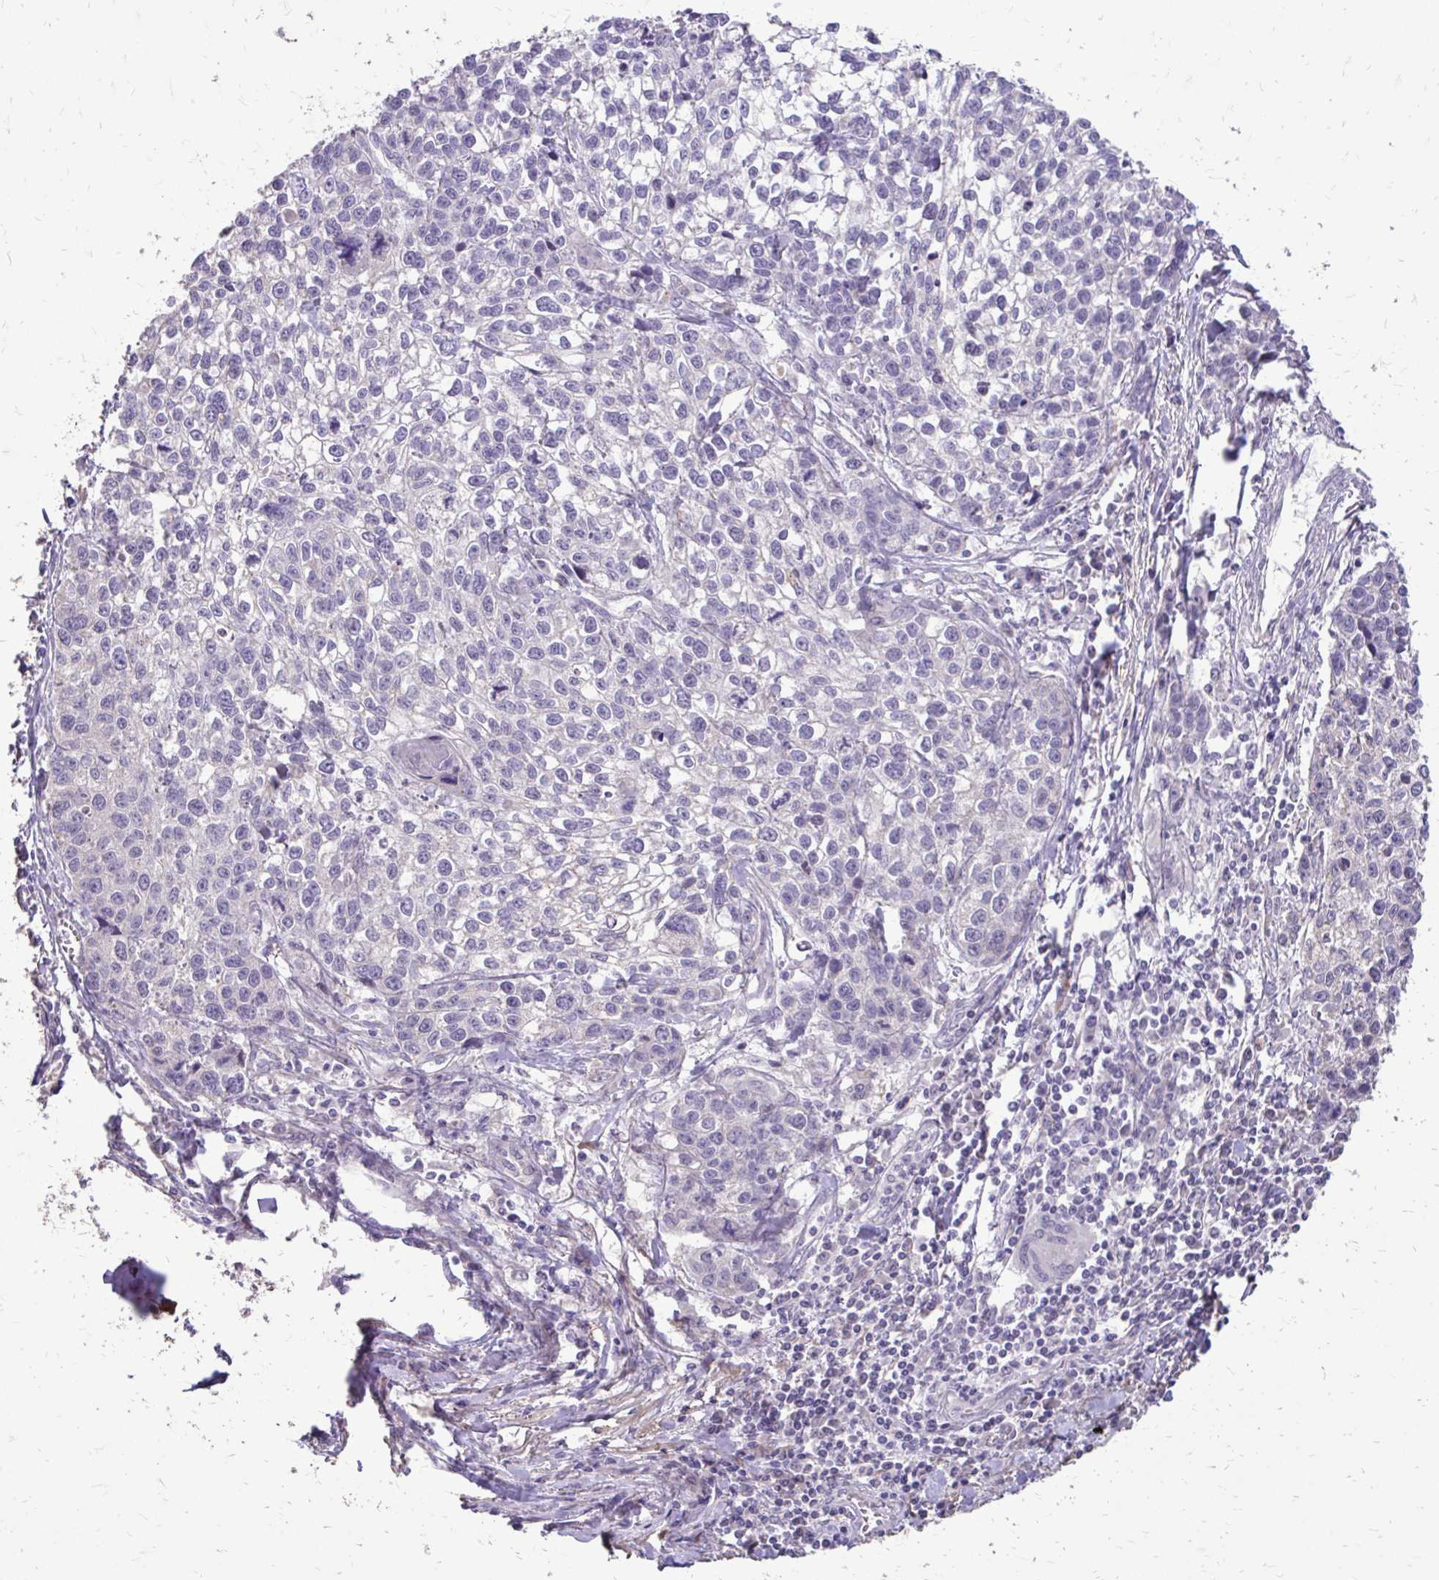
{"staining": {"intensity": "negative", "quantity": "none", "location": "none"}, "tissue": "lung cancer", "cell_type": "Tumor cells", "image_type": "cancer", "snomed": [{"axis": "morphology", "description": "Squamous cell carcinoma, NOS"}, {"axis": "topography", "description": "Lung"}], "caption": "Protein analysis of lung cancer (squamous cell carcinoma) exhibits no significant positivity in tumor cells.", "gene": "MYORG", "patient": {"sex": "male", "age": 74}}